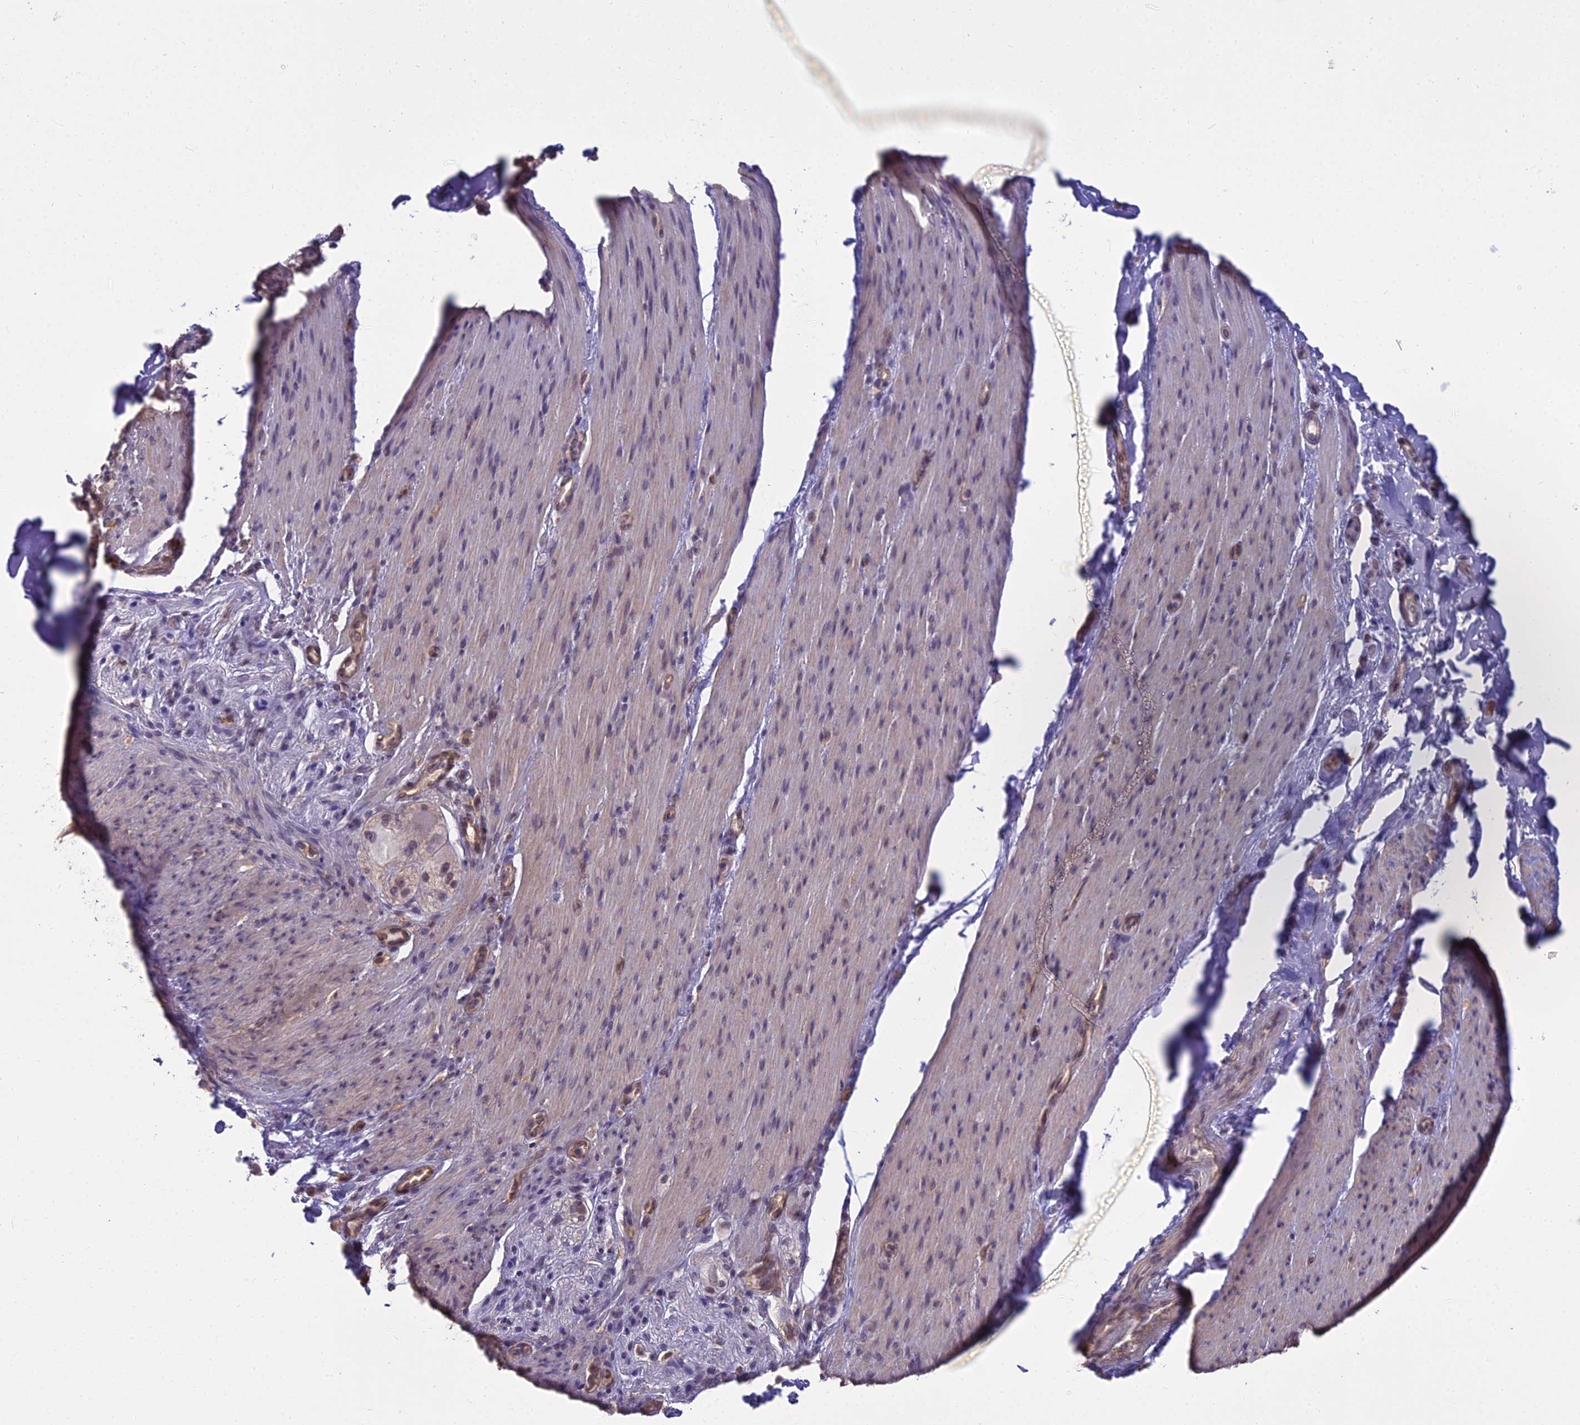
{"staining": {"intensity": "weak", "quantity": "25%-75%", "location": "cytoplasmic/membranous"}, "tissue": "adipose tissue", "cell_type": "Adipocytes", "image_type": "normal", "snomed": [{"axis": "morphology", "description": "Normal tissue, NOS"}, {"axis": "topography", "description": "Colon"}, {"axis": "topography", "description": "Peripheral nerve tissue"}], "caption": "Brown immunohistochemical staining in benign adipose tissue exhibits weak cytoplasmic/membranous staining in approximately 25%-75% of adipocytes. (DAB IHC, brown staining for protein, blue staining for nuclei).", "gene": "BLNK", "patient": {"sex": "female", "age": 61}}